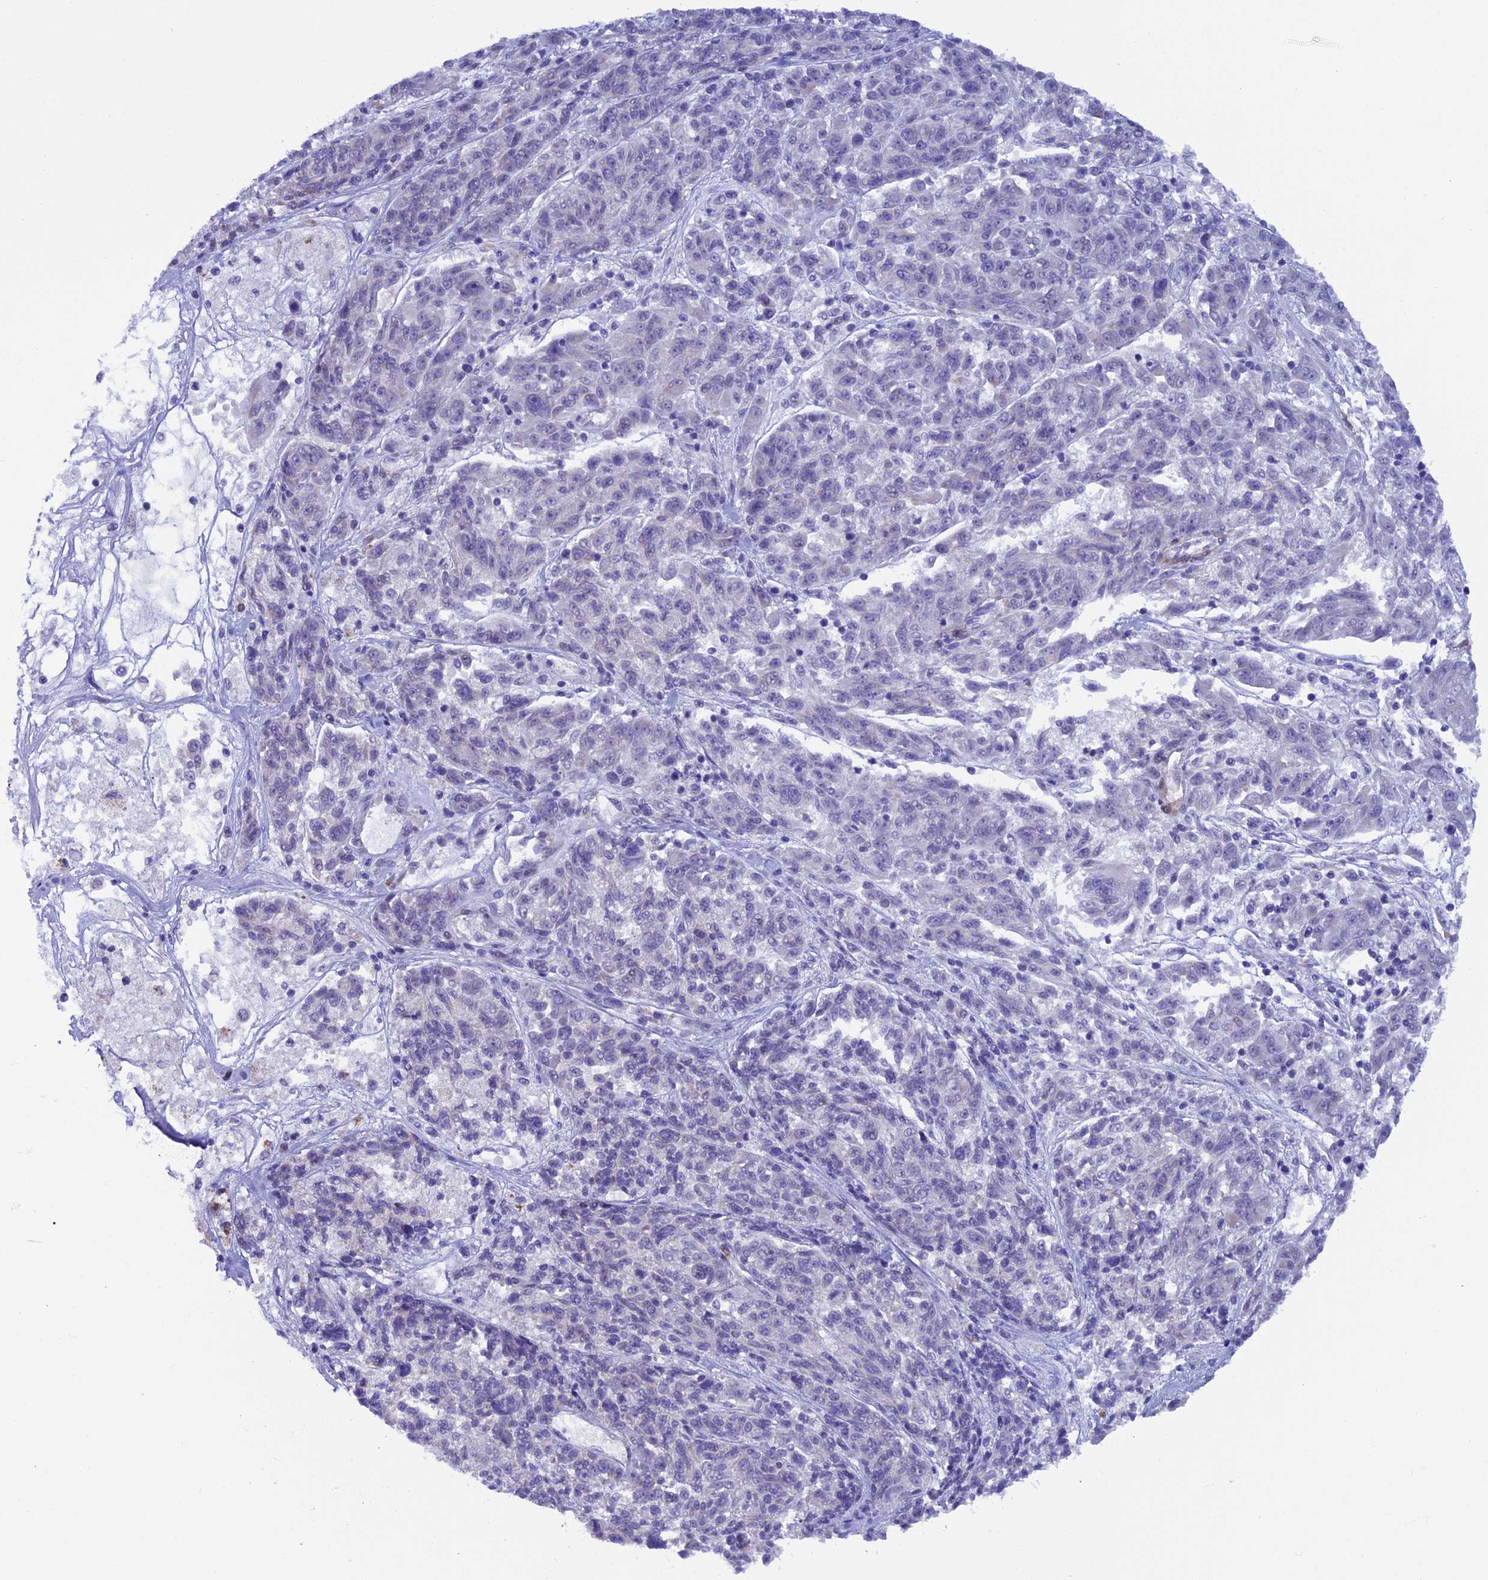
{"staining": {"intensity": "negative", "quantity": "none", "location": "none"}, "tissue": "melanoma", "cell_type": "Tumor cells", "image_type": "cancer", "snomed": [{"axis": "morphology", "description": "Malignant melanoma, NOS"}, {"axis": "topography", "description": "Skin"}], "caption": "This is an IHC photomicrograph of melanoma. There is no positivity in tumor cells.", "gene": "IGSF6", "patient": {"sex": "male", "age": 53}}